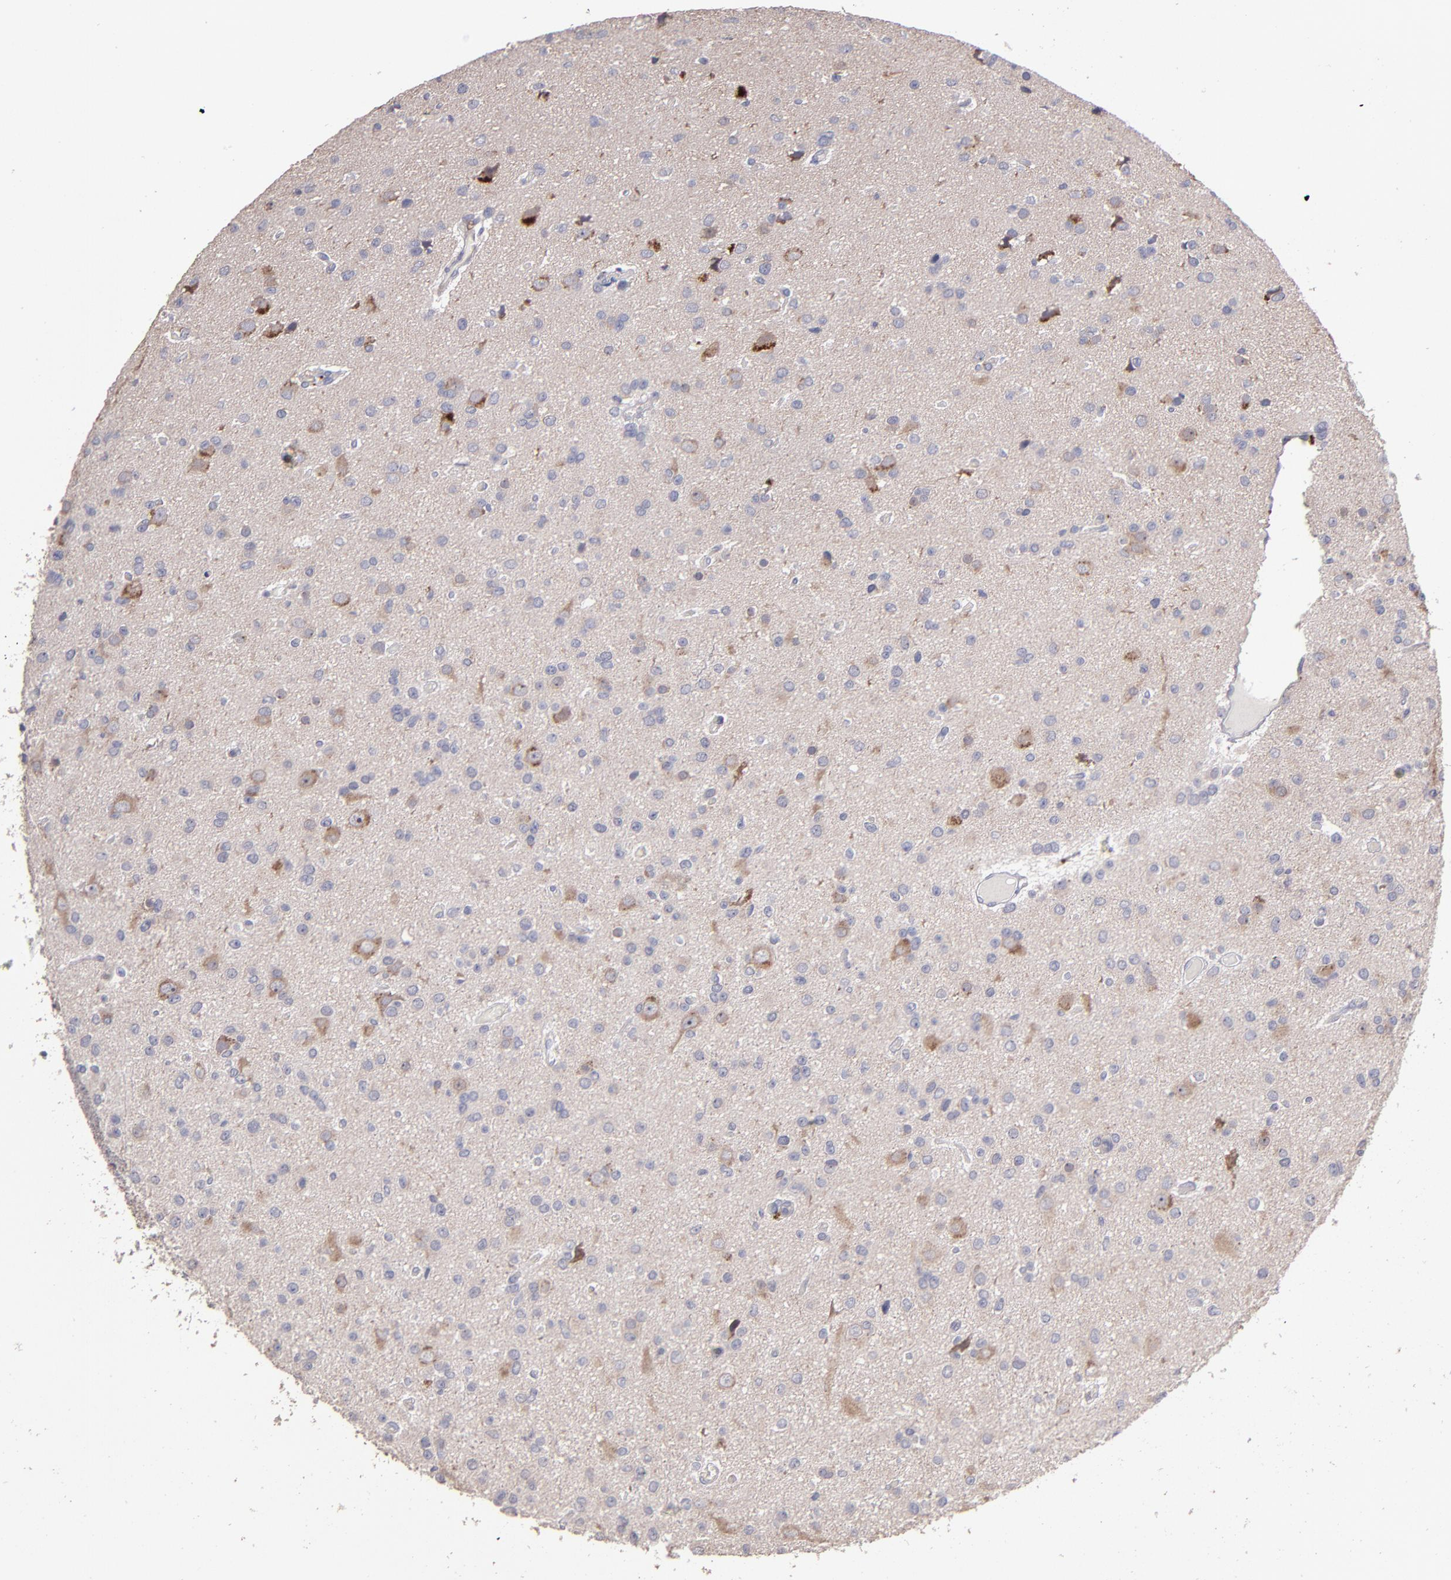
{"staining": {"intensity": "moderate", "quantity": "<25%", "location": "cytoplasmic/membranous"}, "tissue": "glioma", "cell_type": "Tumor cells", "image_type": "cancer", "snomed": [{"axis": "morphology", "description": "Glioma, malignant, Low grade"}, {"axis": "topography", "description": "Brain"}], "caption": "Glioma tissue reveals moderate cytoplasmic/membranous expression in approximately <25% of tumor cells", "gene": "MAGEE1", "patient": {"sex": "male", "age": 42}}